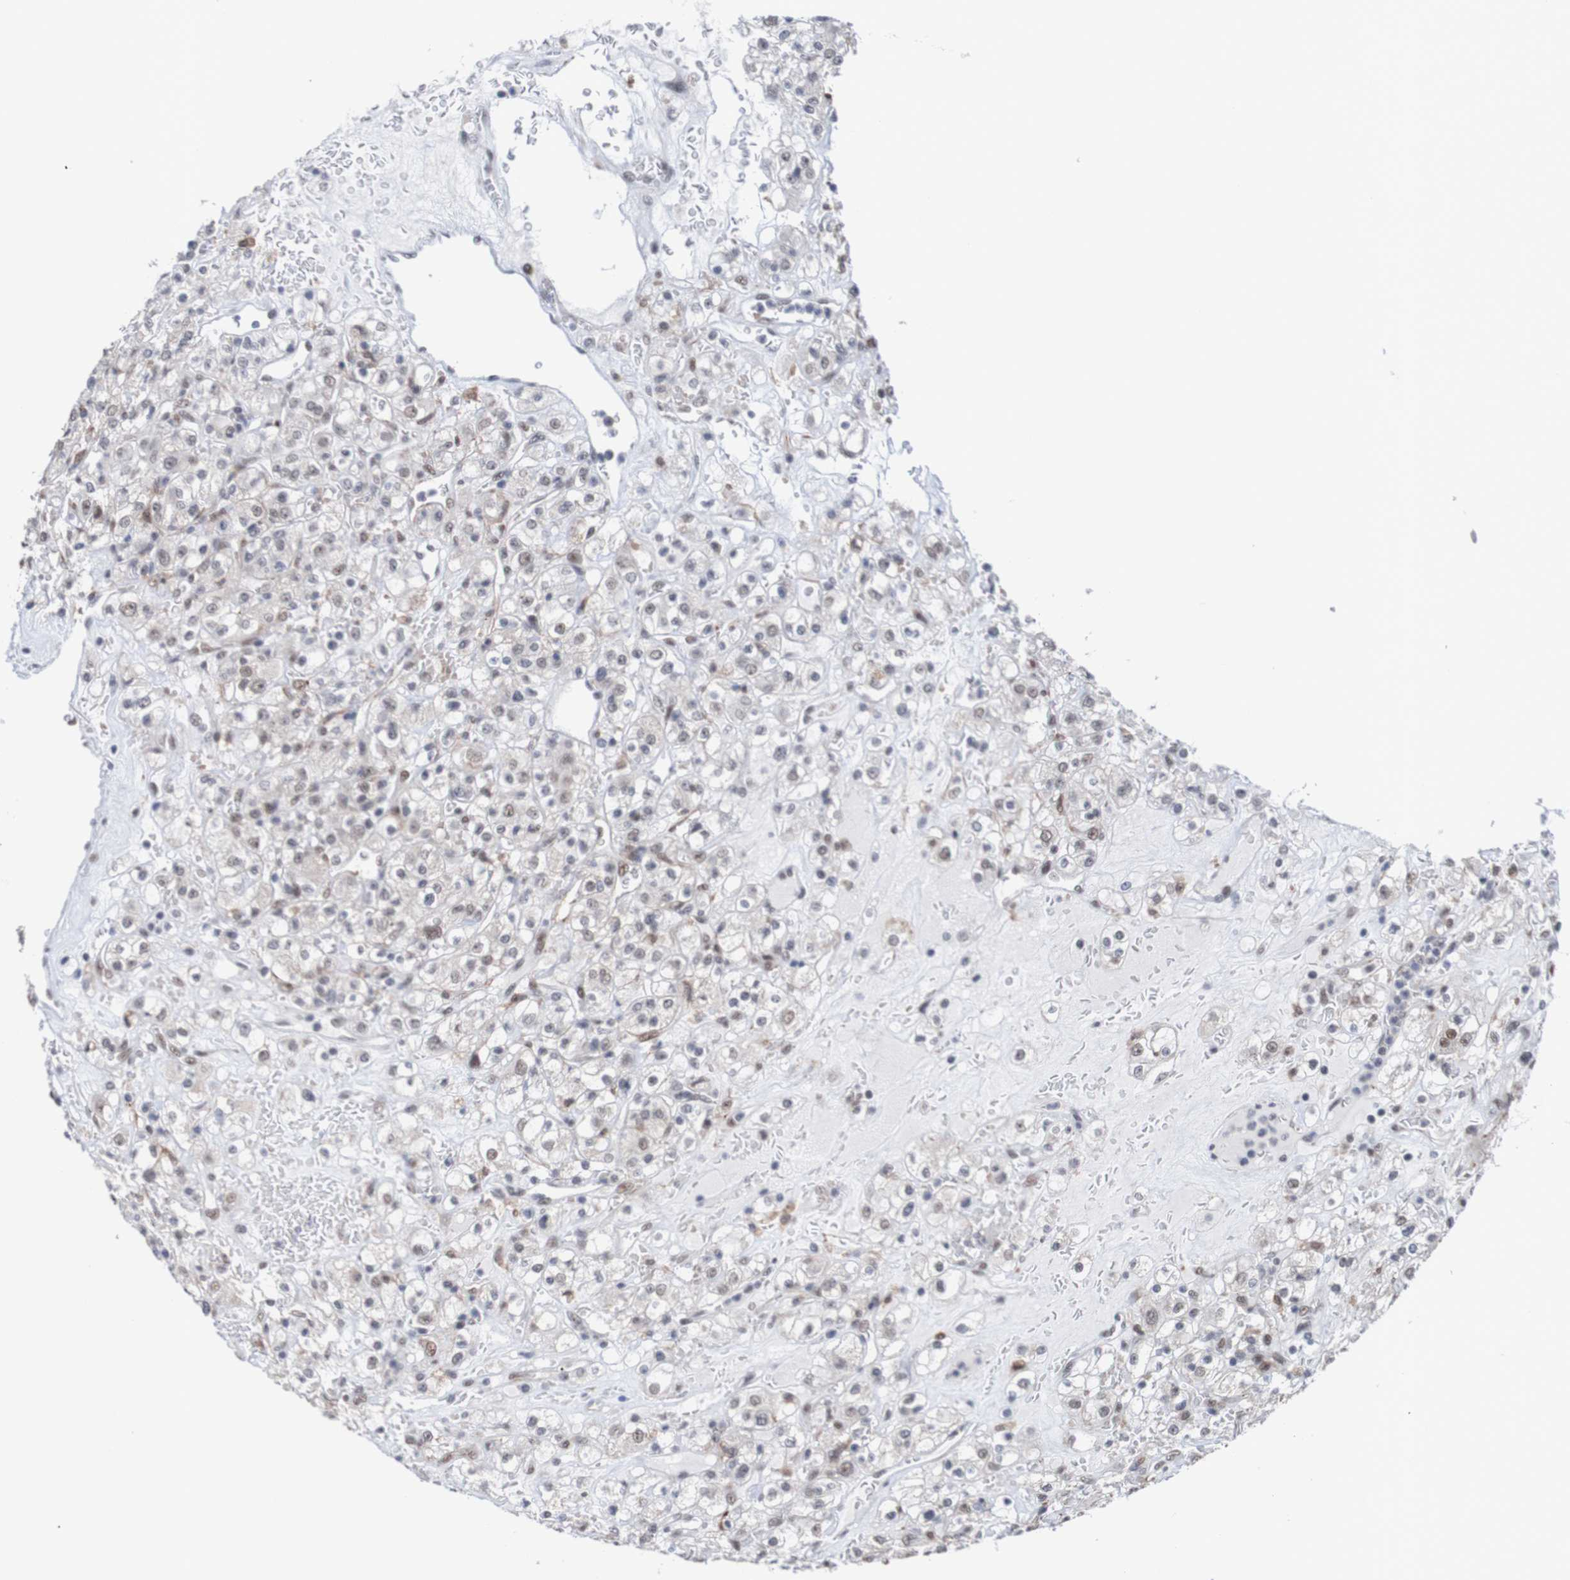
{"staining": {"intensity": "weak", "quantity": "<25%", "location": "nuclear"}, "tissue": "renal cancer", "cell_type": "Tumor cells", "image_type": "cancer", "snomed": [{"axis": "morphology", "description": "Normal tissue, NOS"}, {"axis": "morphology", "description": "Adenocarcinoma, NOS"}, {"axis": "topography", "description": "Kidney"}], "caption": "A photomicrograph of renal cancer stained for a protein exhibits no brown staining in tumor cells.", "gene": "CDC5L", "patient": {"sex": "female", "age": 72}}